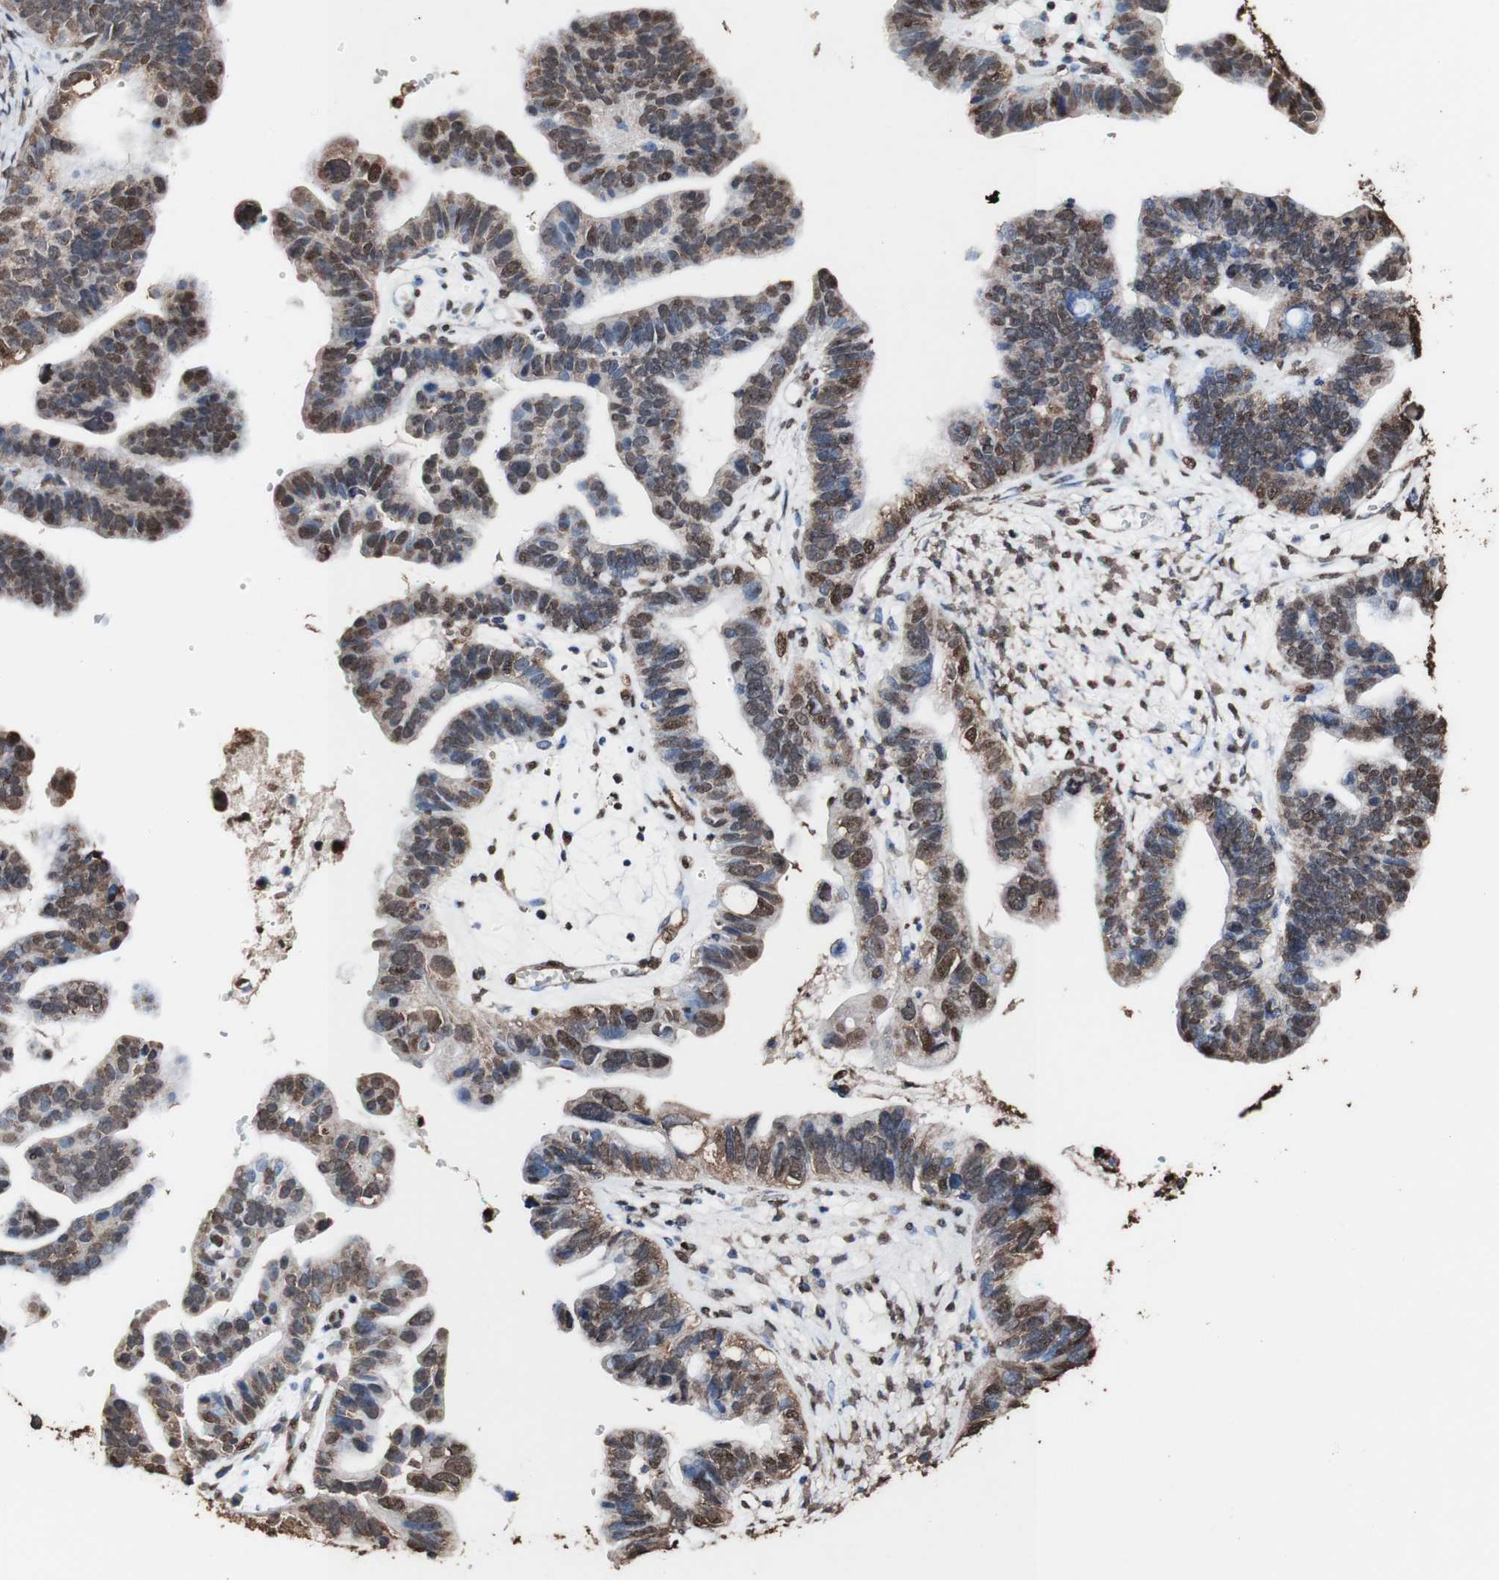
{"staining": {"intensity": "strong", "quantity": "25%-75%", "location": "cytoplasmic/membranous,nuclear"}, "tissue": "ovarian cancer", "cell_type": "Tumor cells", "image_type": "cancer", "snomed": [{"axis": "morphology", "description": "Cystadenocarcinoma, serous, NOS"}, {"axis": "topography", "description": "Ovary"}], "caption": "Ovarian cancer tissue exhibits strong cytoplasmic/membranous and nuclear staining in approximately 25%-75% of tumor cells, visualized by immunohistochemistry.", "gene": "PIDD1", "patient": {"sex": "female", "age": 56}}